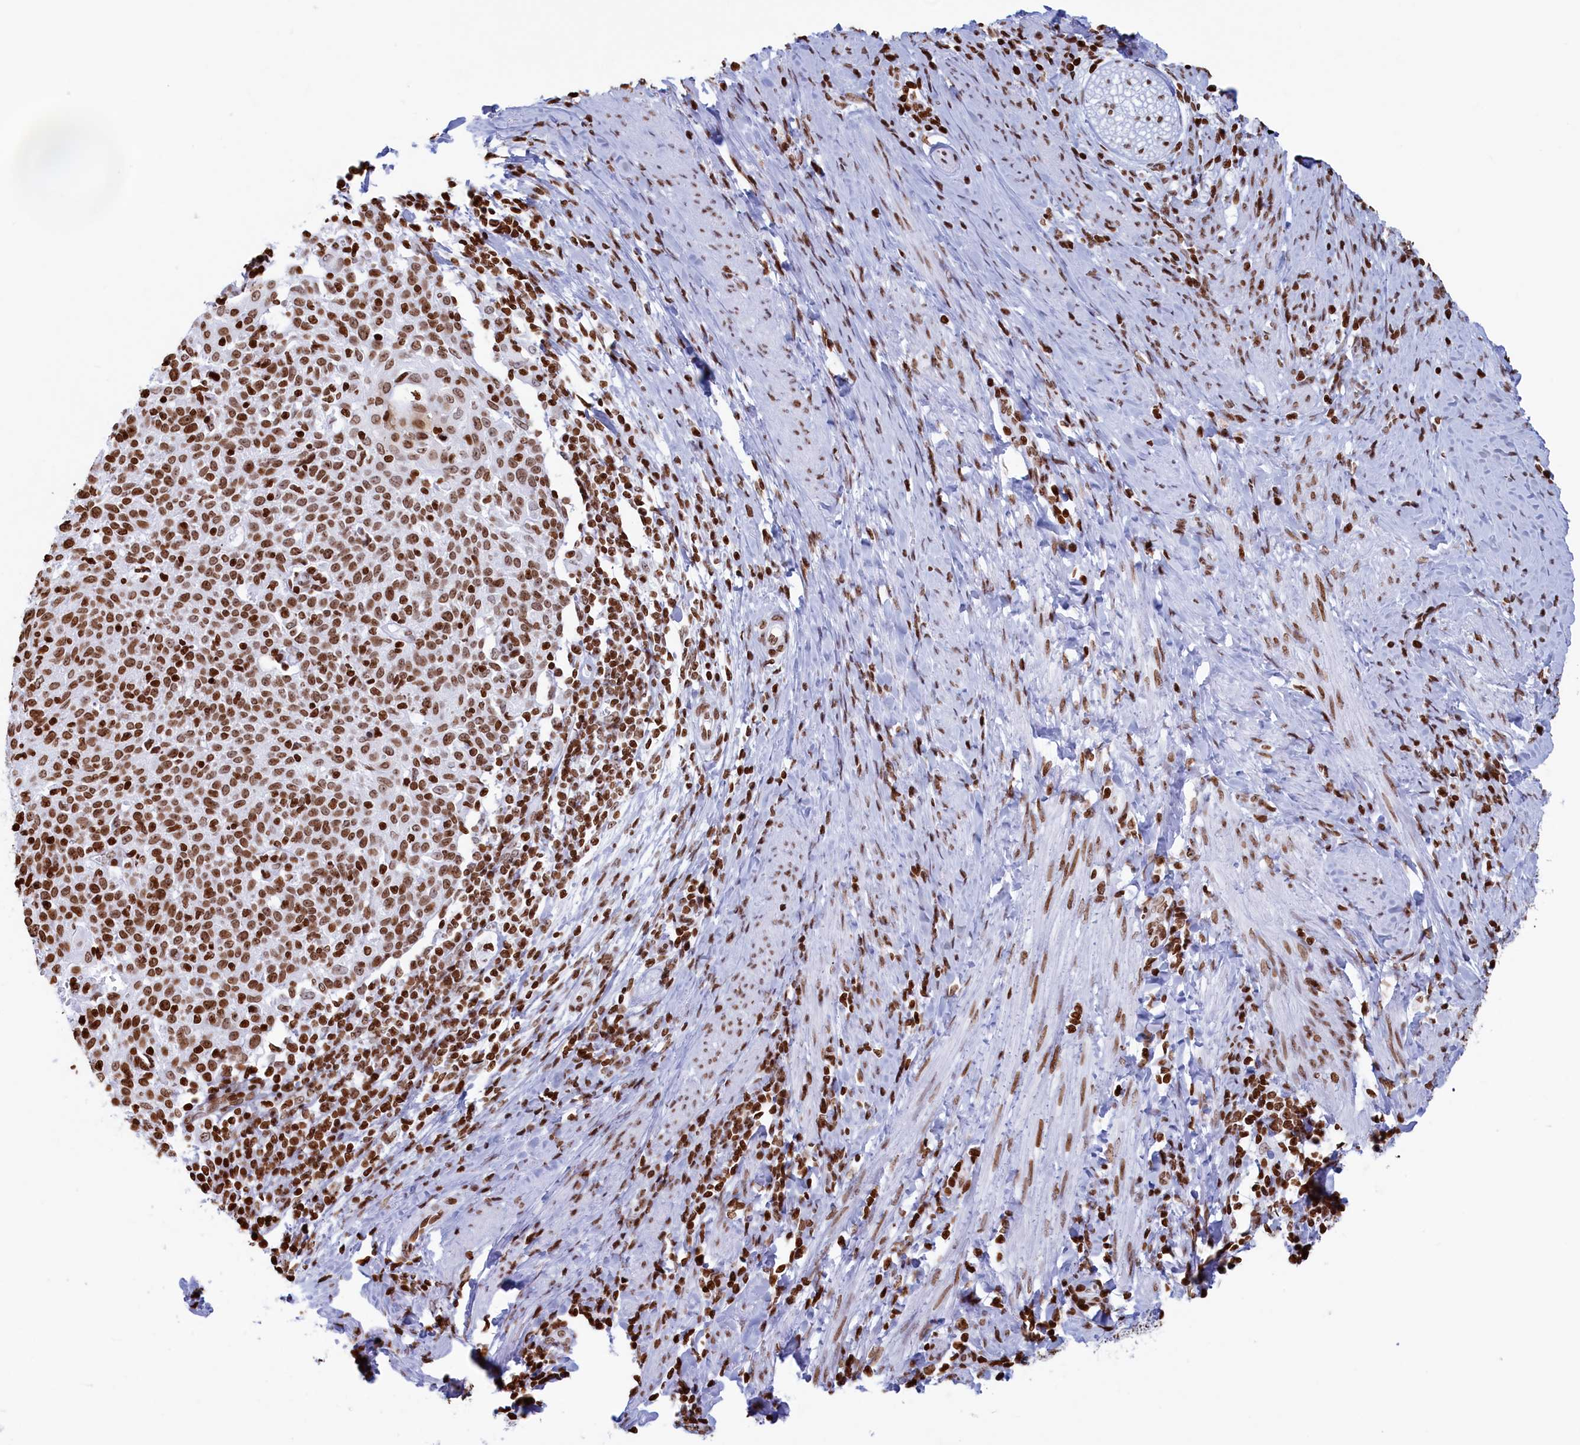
{"staining": {"intensity": "moderate", "quantity": ">75%", "location": "nuclear"}, "tissue": "cervical cancer", "cell_type": "Tumor cells", "image_type": "cancer", "snomed": [{"axis": "morphology", "description": "Squamous cell carcinoma, NOS"}, {"axis": "topography", "description": "Cervix"}], "caption": "Tumor cells demonstrate moderate nuclear staining in about >75% of cells in squamous cell carcinoma (cervical). (IHC, brightfield microscopy, high magnification).", "gene": "APOBEC3A", "patient": {"sex": "female", "age": 52}}